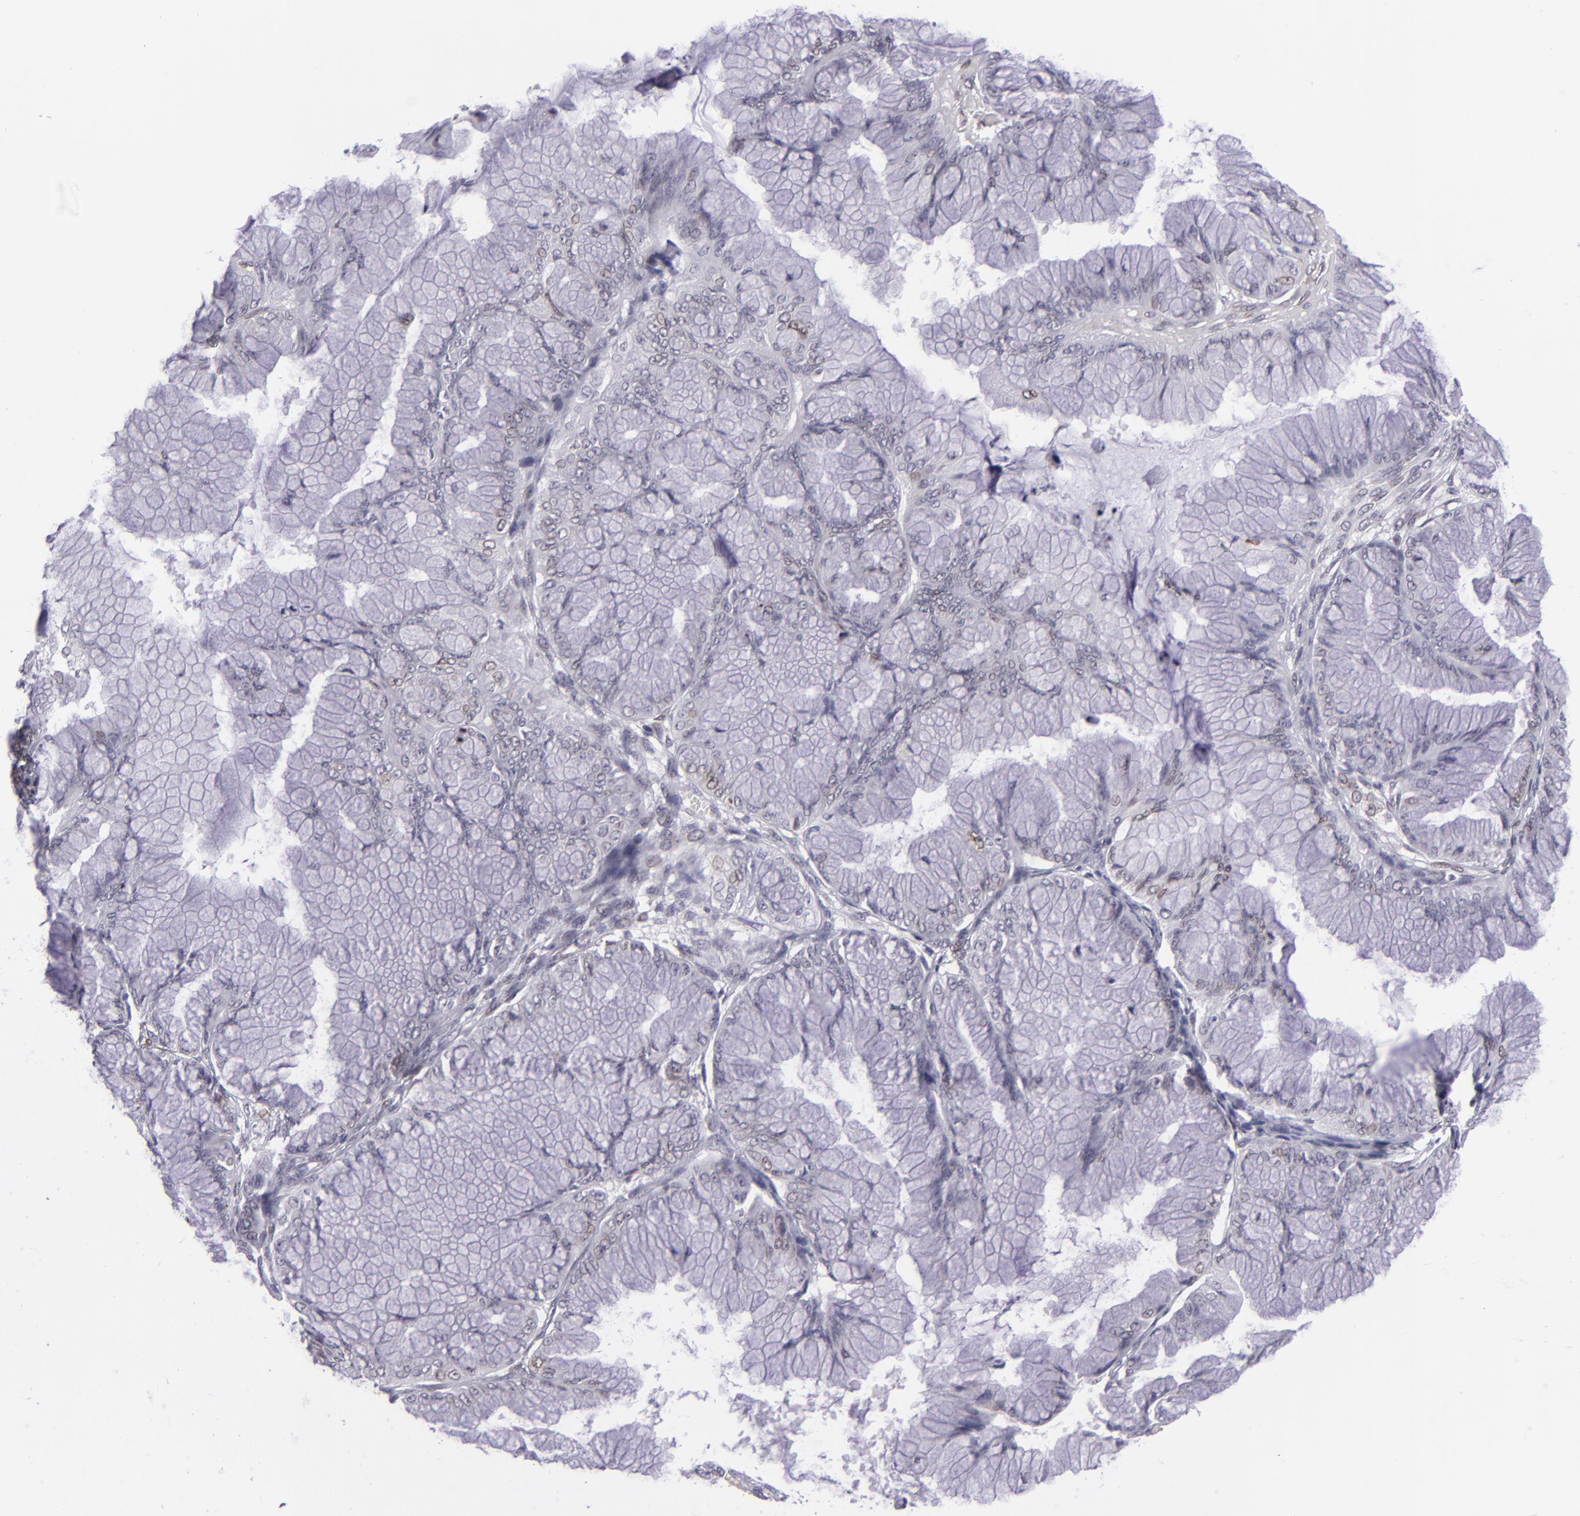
{"staining": {"intensity": "weak", "quantity": "<25%", "location": "nuclear"}, "tissue": "ovarian cancer", "cell_type": "Tumor cells", "image_type": "cancer", "snomed": [{"axis": "morphology", "description": "Cystadenocarcinoma, mucinous, NOS"}, {"axis": "topography", "description": "Ovary"}], "caption": "IHC photomicrograph of human ovarian cancer (mucinous cystadenocarcinoma) stained for a protein (brown), which shows no positivity in tumor cells.", "gene": "EMD", "patient": {"sex": "female", "age": 63}}